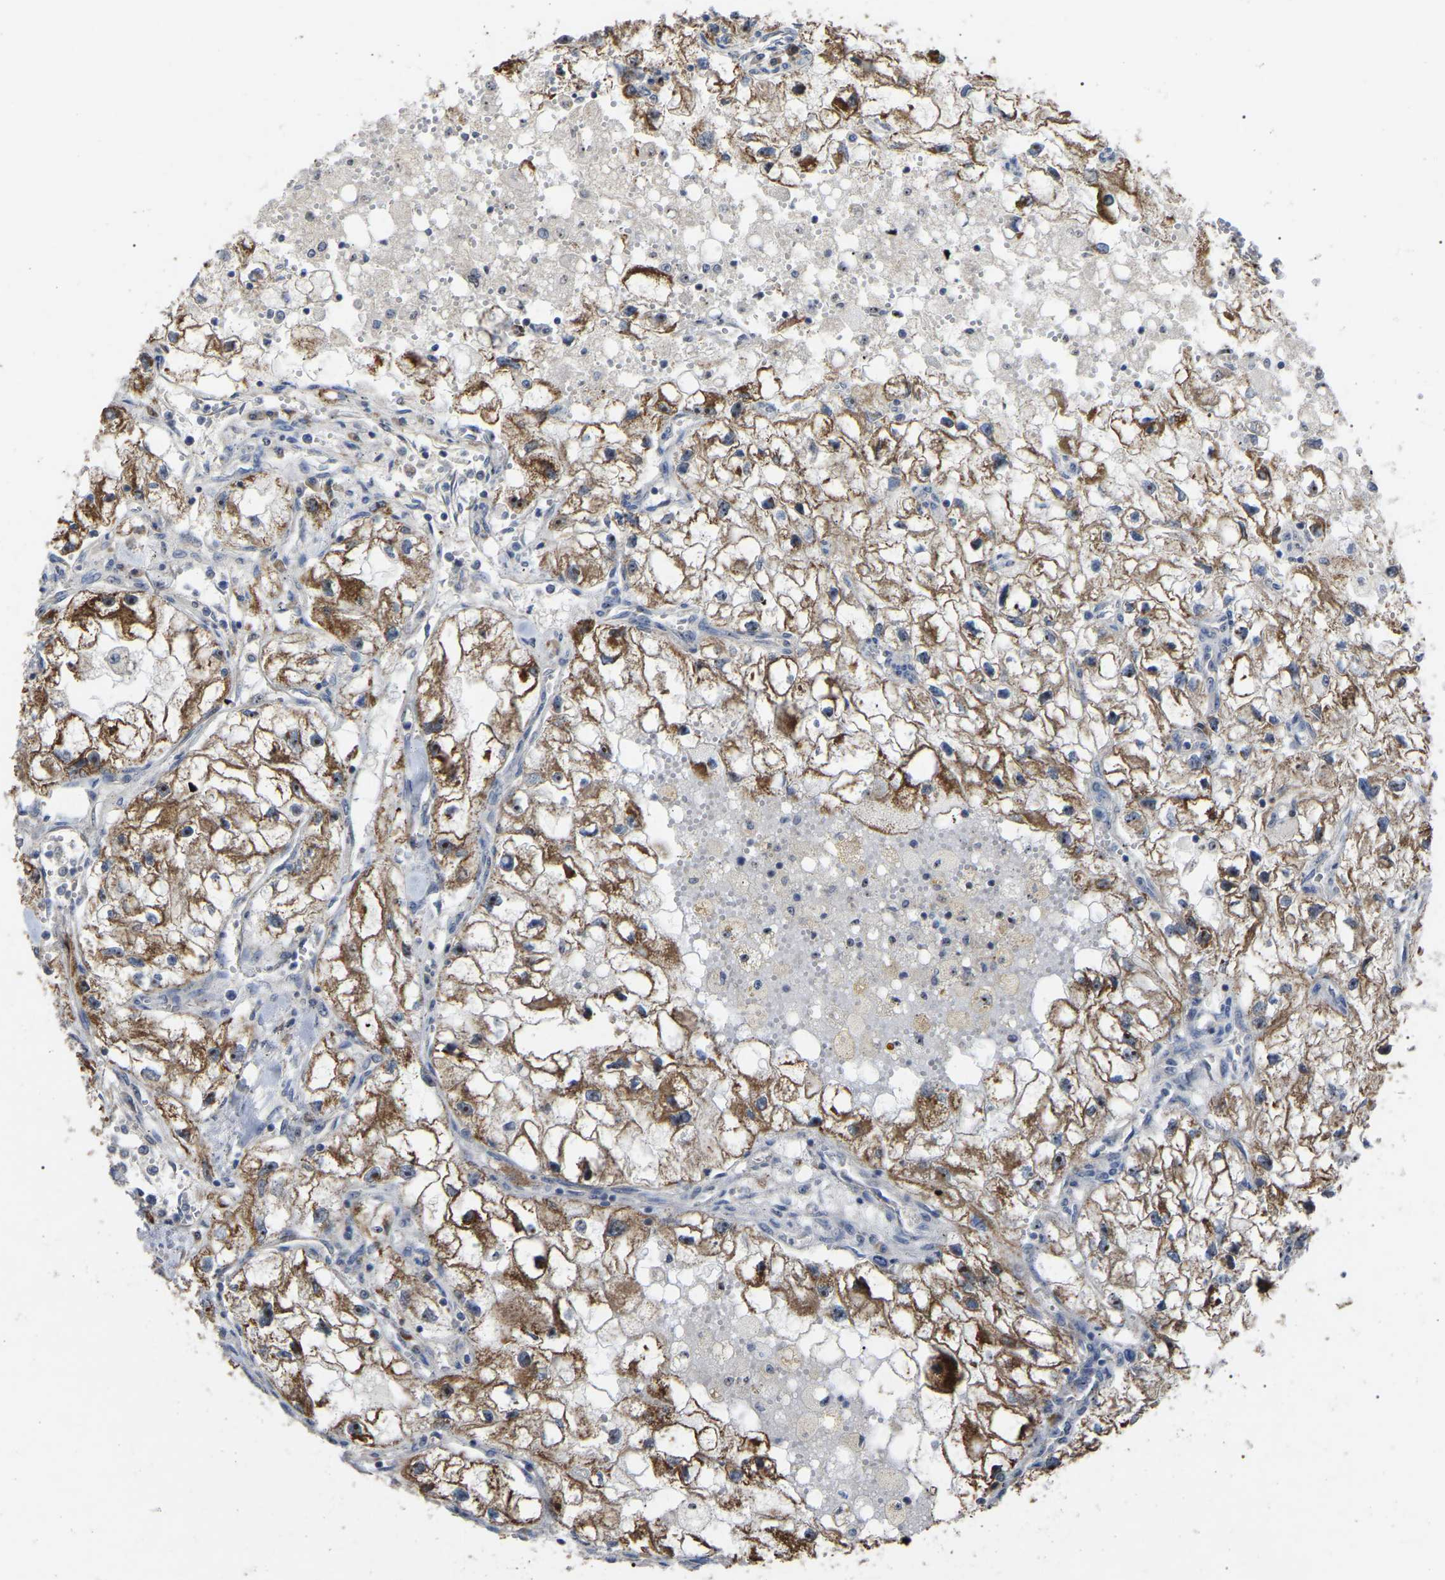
{"staining": {"intensity": "moderate", "quantity": ">75%", "location": "cytoplasmic/membranous,nuclear"}, "tissue": "renal cancer", "cell_type": "Tumor cells", "image_type": "cancer", "snomed": [{"axis": "morphology", "description": "Adenocarcinoma, NOS"}, {"axis": "topography", "description": "Kidney"}], "caption": "A medium amount of moderate cytoplasmic/membranous and nuclear staining is seen in about >75% of tumor cells in renal cancer tissue.", "gene": "NOP53", "patient": {"sex": "female", "age": 70}}